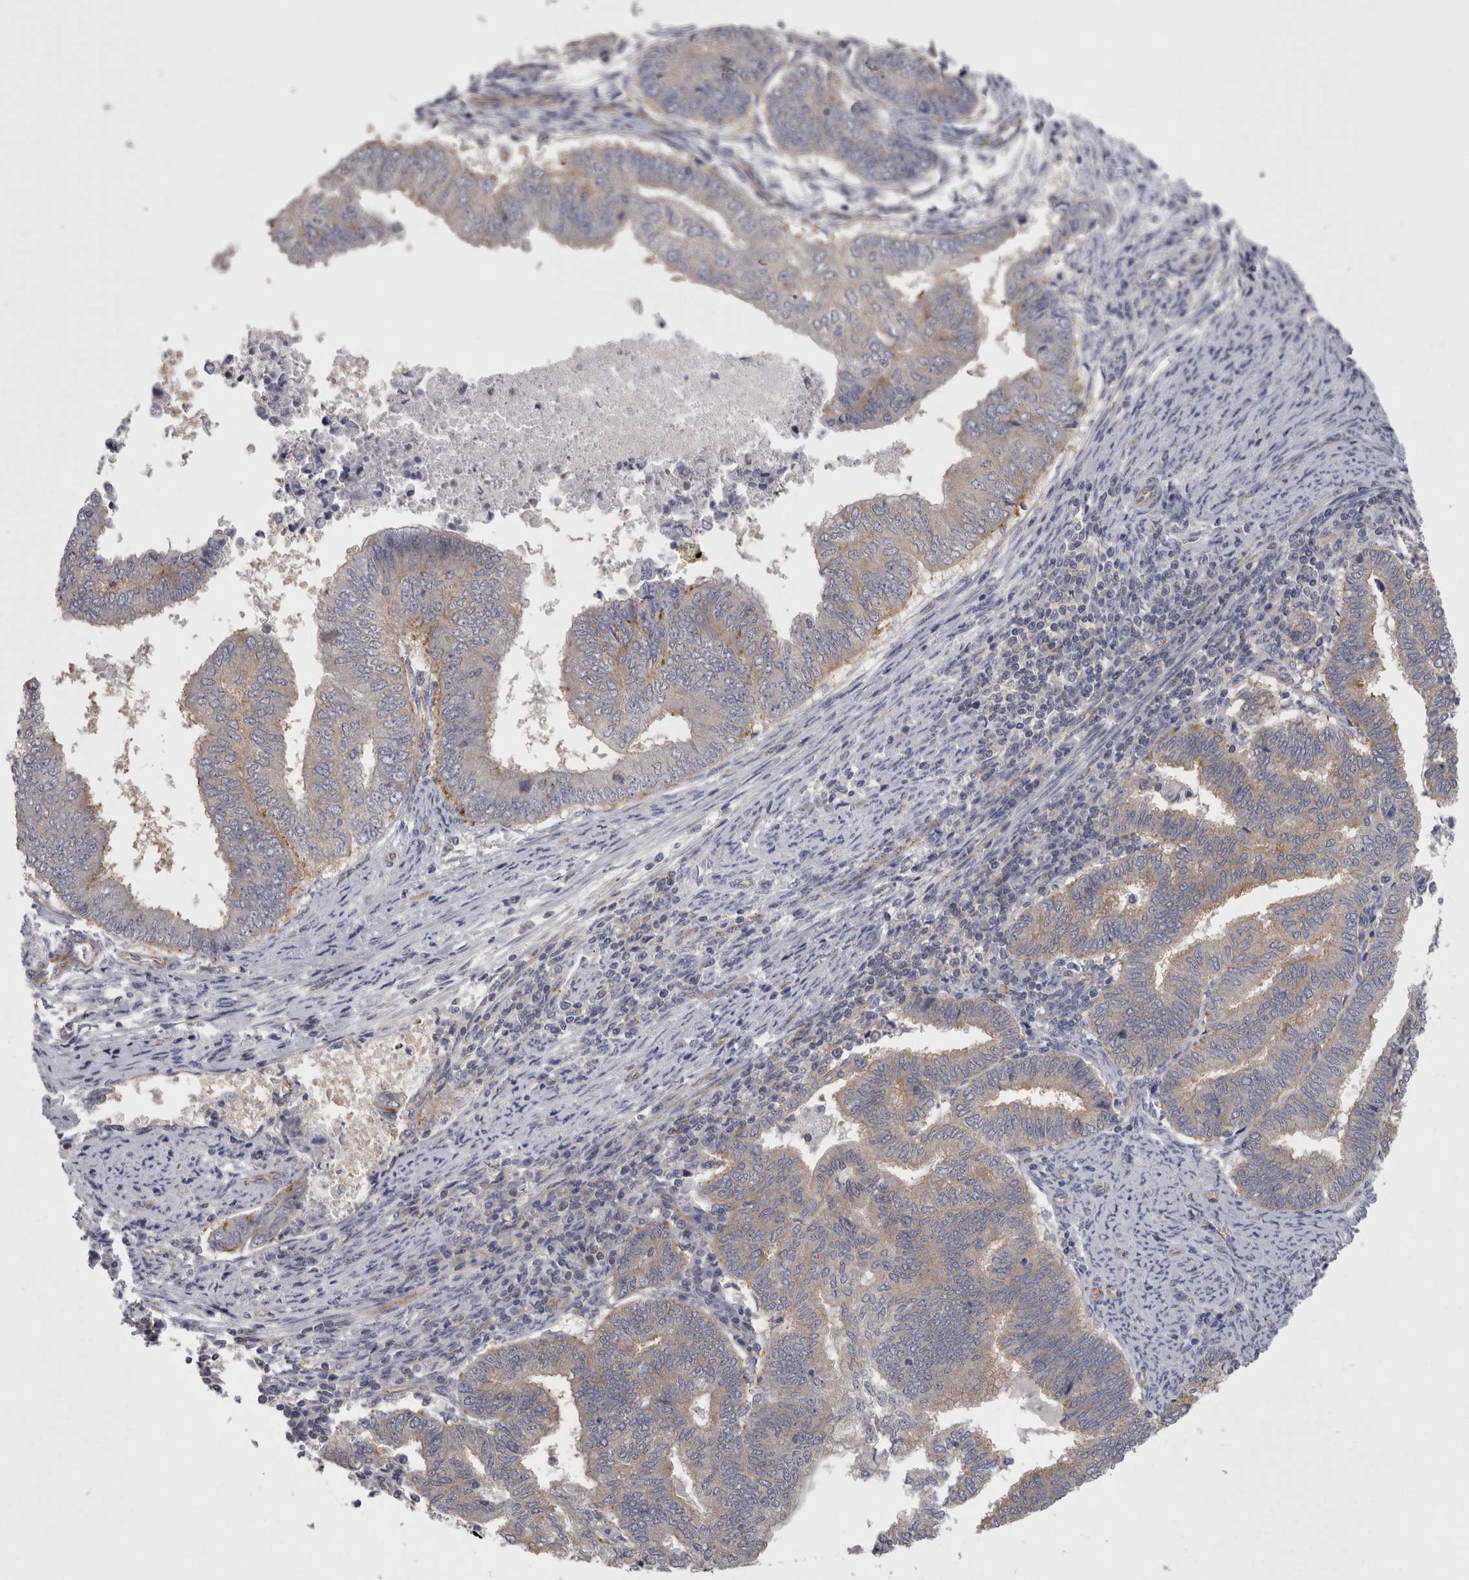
{"staining": {"intensity": "weak", "quantity": "<25%", "location": "cytoplasmic/membranous"}, "tissue": "endometrial cancer", "cell_type": "Tumor cells", "image_type": "cancer", "snomed": [{"axis": "morphology", "description": "Polyp, NOS"}, {"axis": "morphology", "description": "Adenocarcinoma, NOS"}, {"axis": "morphology", "description": "Adenoma, NOS"}, {"axis": "topography", "description": "Endometrium"}], "caption": "An image of endometrial cancer (adenocarcinoma) stained for a protein reveals no brown staining in tumor cells.", "gene": "LYZL6", "patient": {"sex": "female", "age": 79}}